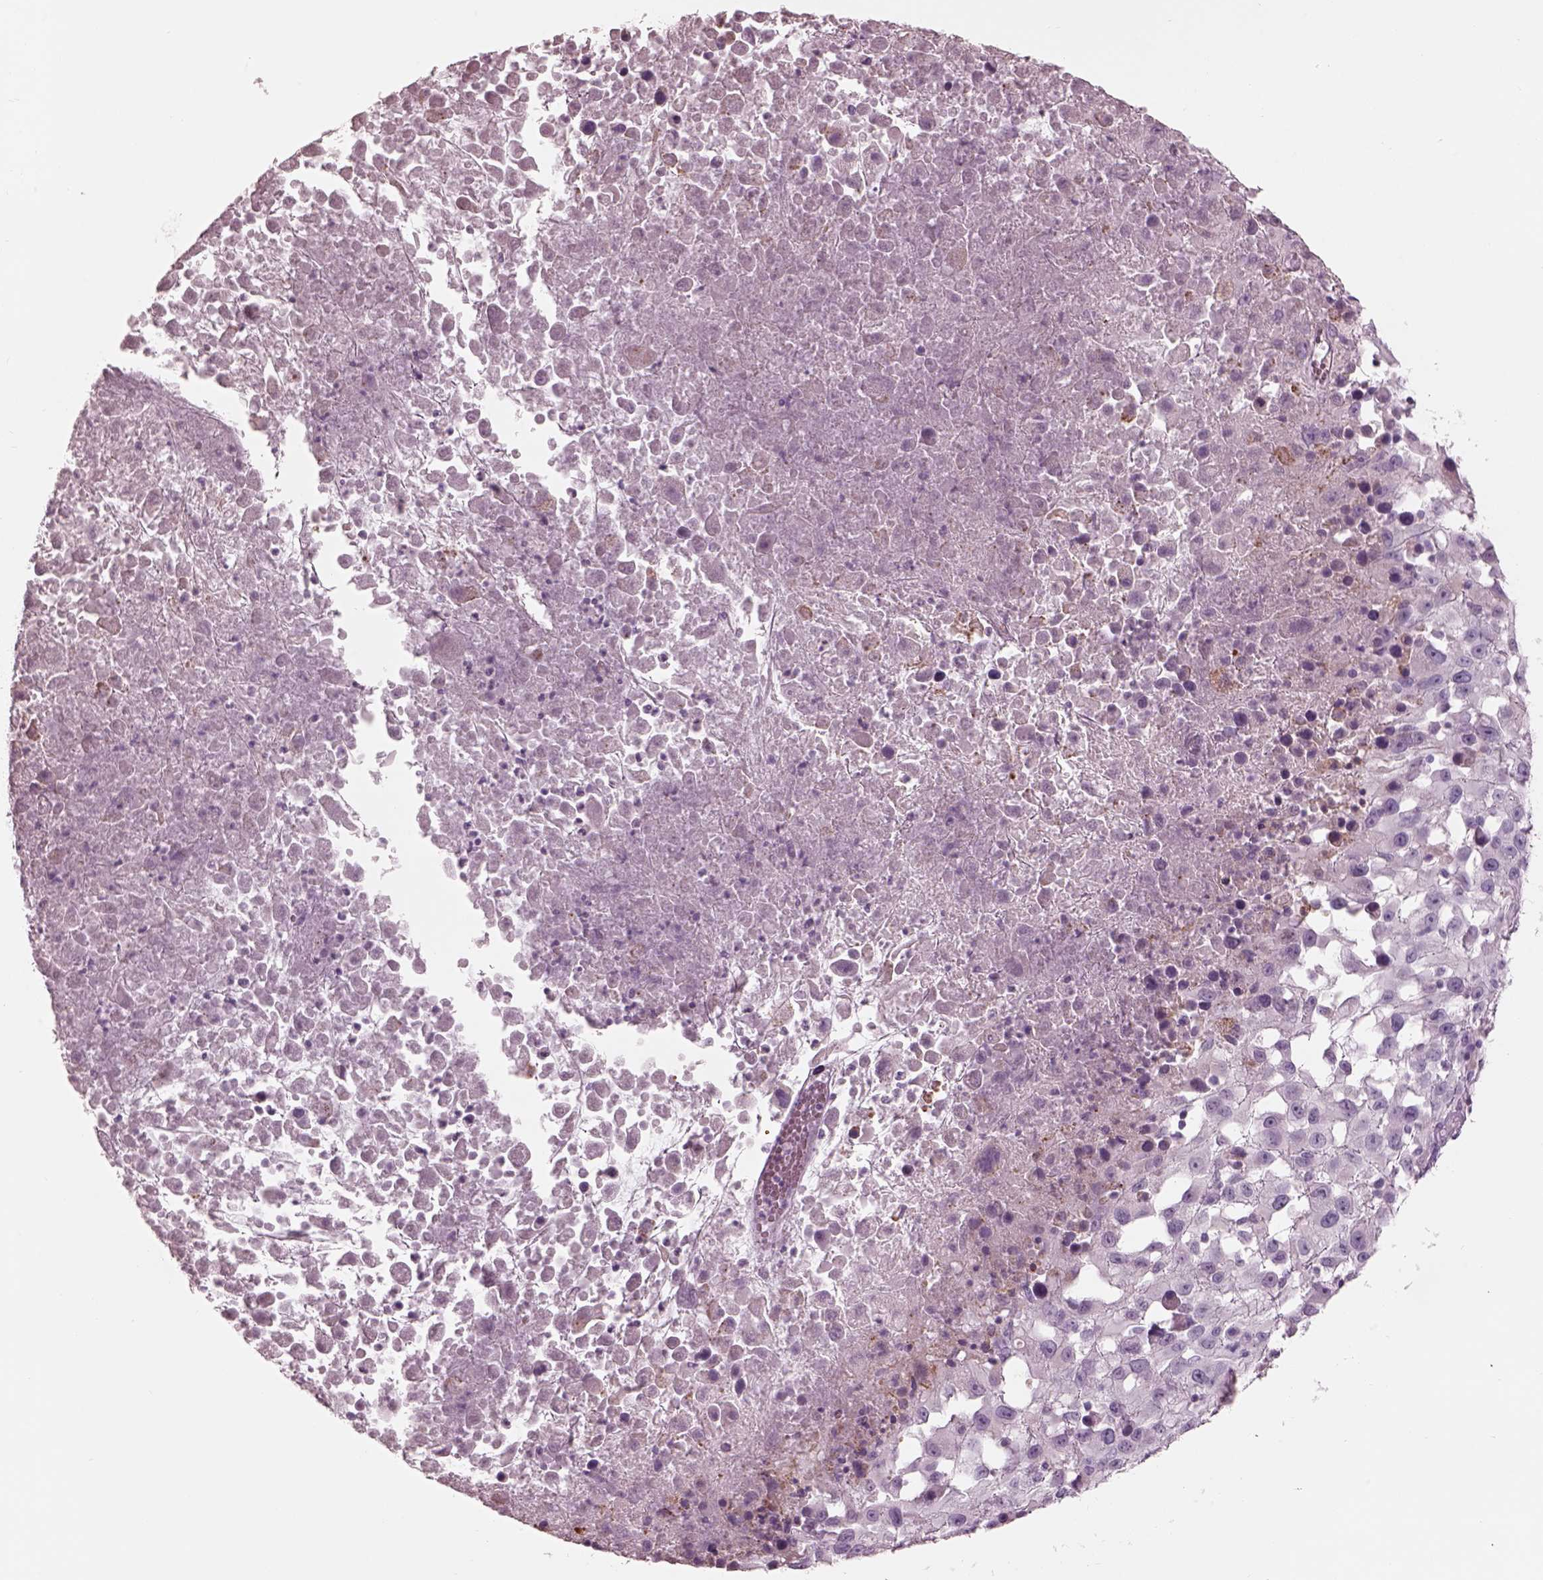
{"staining": {"intensity": "negative", "quantity": "none", "location": "none"}, "tissue": "melanoma", "cell_type": "Tumor cells", "image_type": "cancer", "snomed": [{"axis": "morphology", "description": "Malignant melanoma, Metastatic site"}, {"axis": "topography", "description": "Soft tissue"}], "caption": "A micrograph of malignant melanoma (metastatic site) stained for a protein reveals no brown staining in tumor cells.", "gene": "CADM2", "patient": {"sex": "male", "age": 50}}